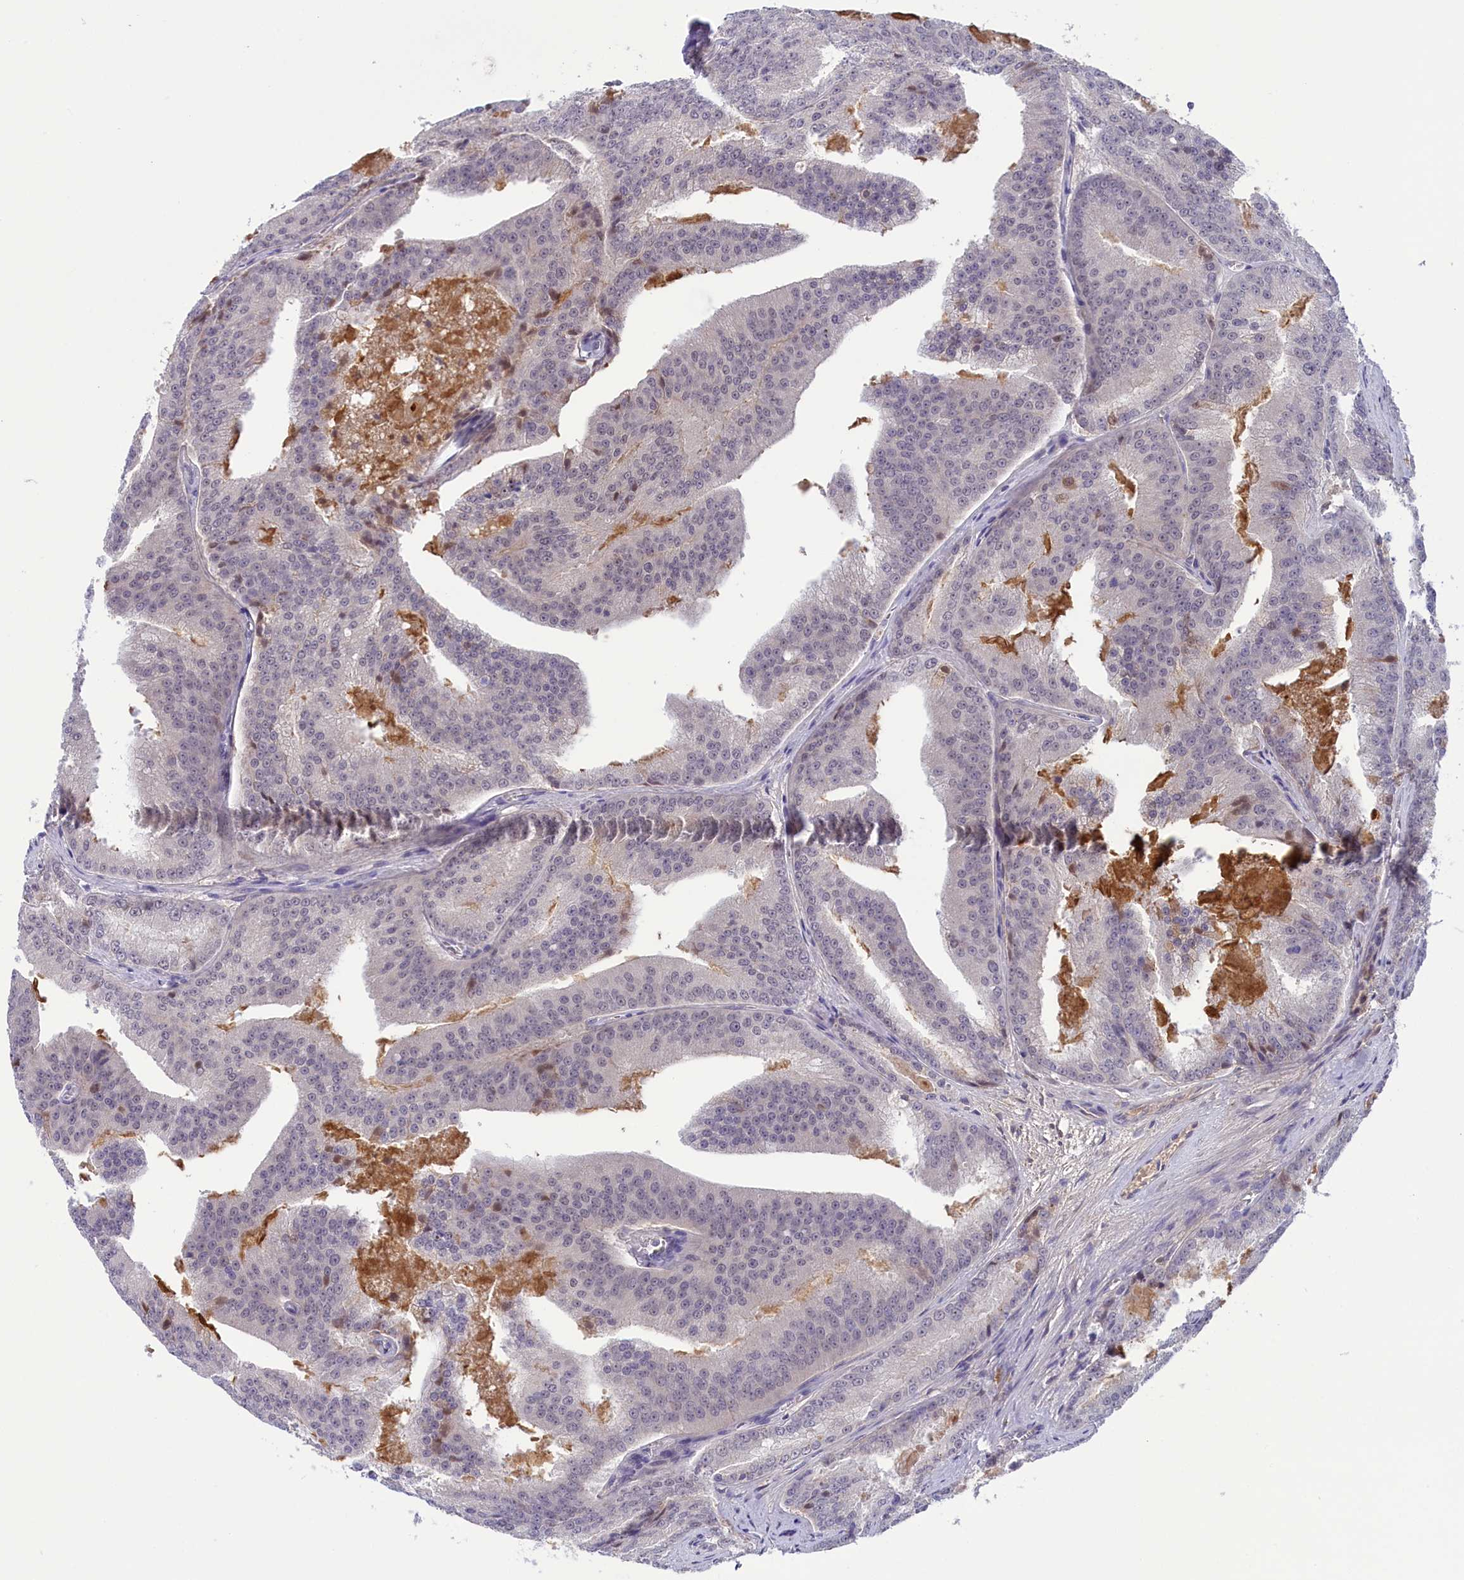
{"staining": {"intensity": "negative", "quantity": "none", "location": "none"}, "tissue": "prostate cancer", "cell_type": "Tumor cells", "image_type": "cancer", "snomed": [{"axis": "morphology", "description": "Adenocarcinoma, High grade"}, {"axis": "topography", "description": "Prostate"}], "caption": "Immunohistochemical staining of prostate high-grade adenocarcinoma reveals no significant staining in tumor cells. (DAB (3,3'-diaminobenzidine) immunohistochemistry with hematoxylin counter stain).", "gene": "STYX", "patient": {"sex": "male", "age": 61}}